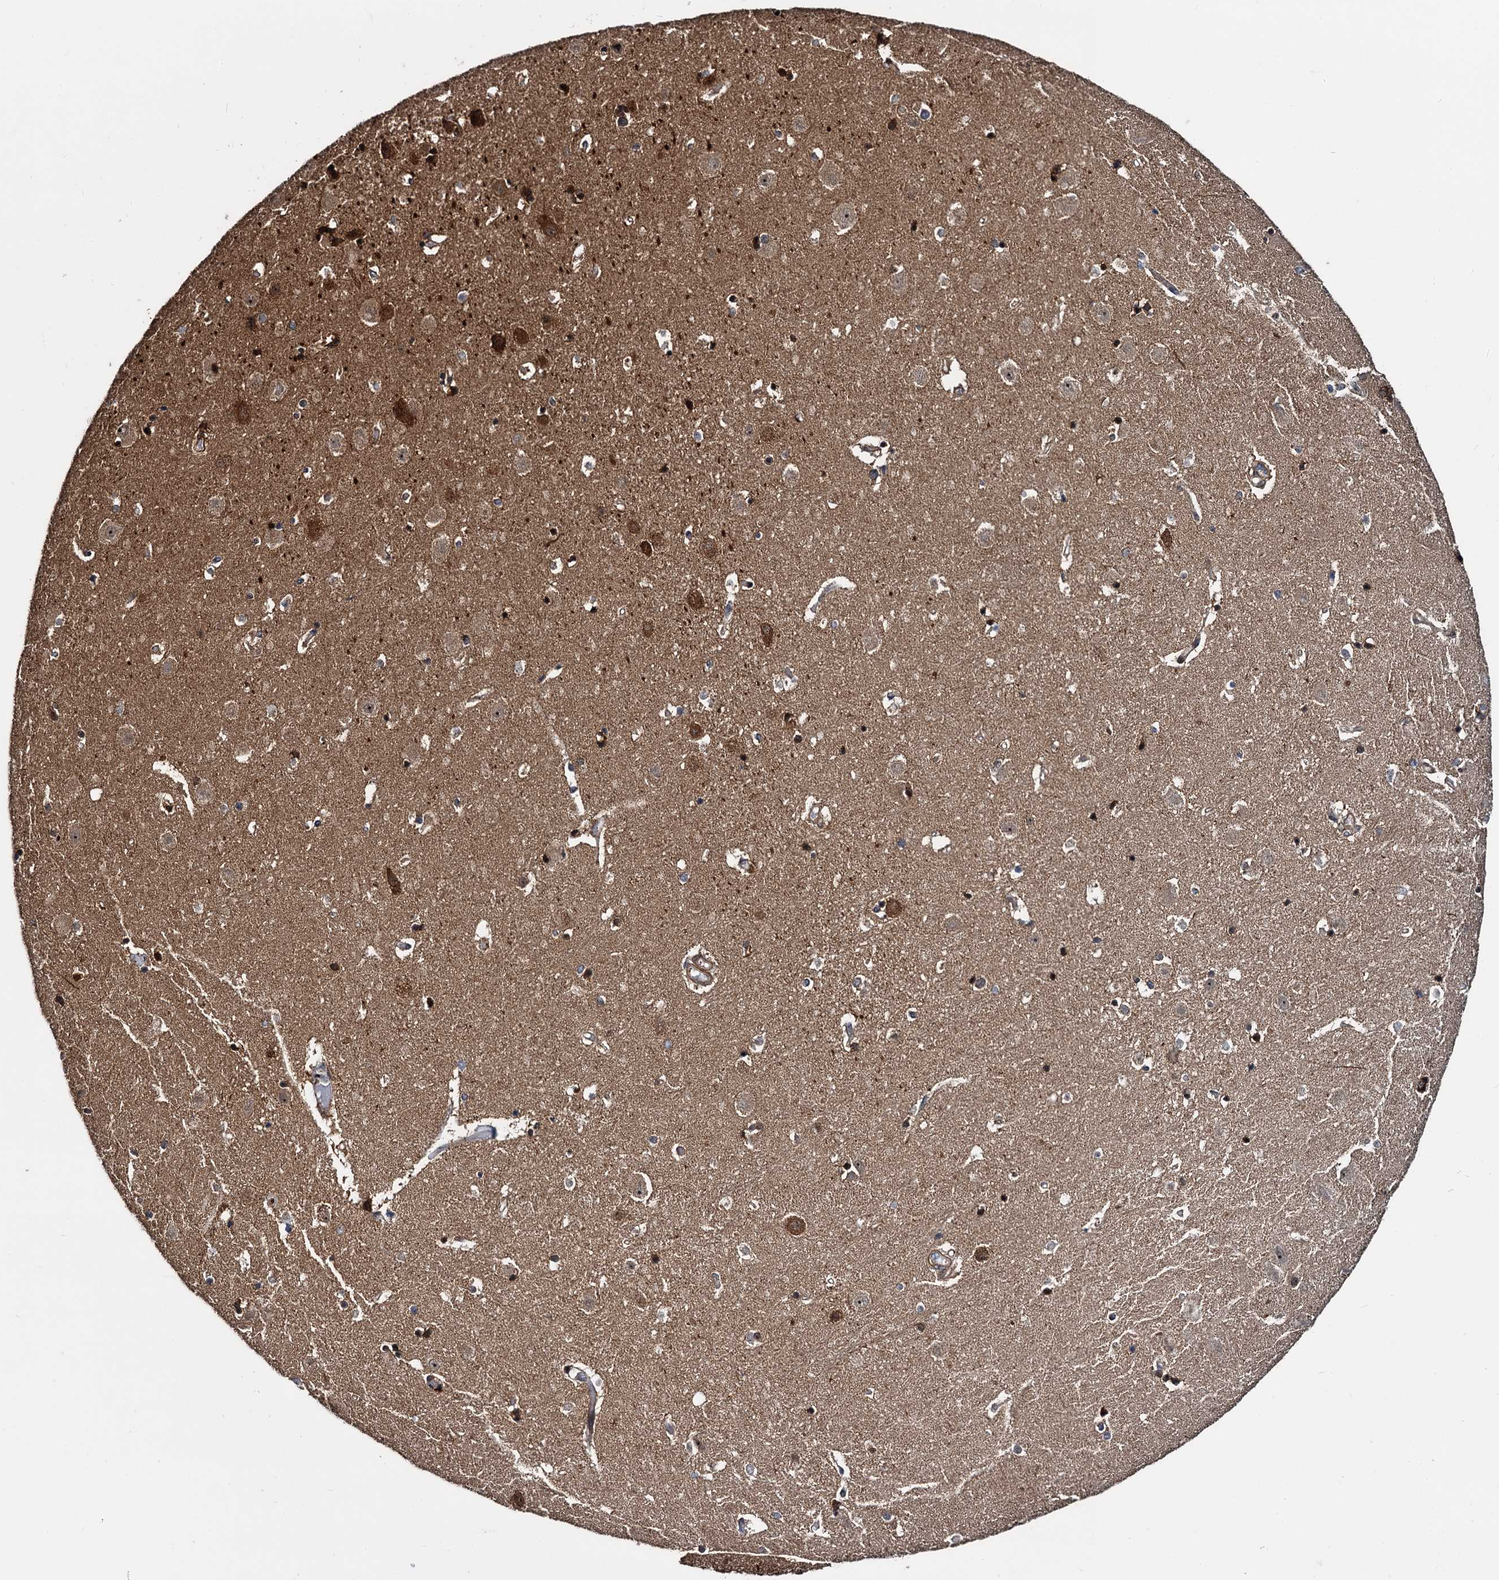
{"staining": {"intensity": "weak", "quantity": ">75%", "location": "cytoplasmic/membranous"}, "tissue": "hippocampus", "cell_type": "Glial cells", "image_type": "normal", "snomed": [{"axis": "morphology", "description": "Normal tissue, NOS"}, {"axis": "topography", "description": "Hippocampus"}], "caption": "Hippocampus was stained to show a protein in brown. There is low levels of weak cytoplasmic/membranous staining in about >75% of glial cells. (DAB = brown stain, brightfield microscopy at high magnification).", "gene": "ARHGAP42", "patient": {"sex": "female", "age": 52}}